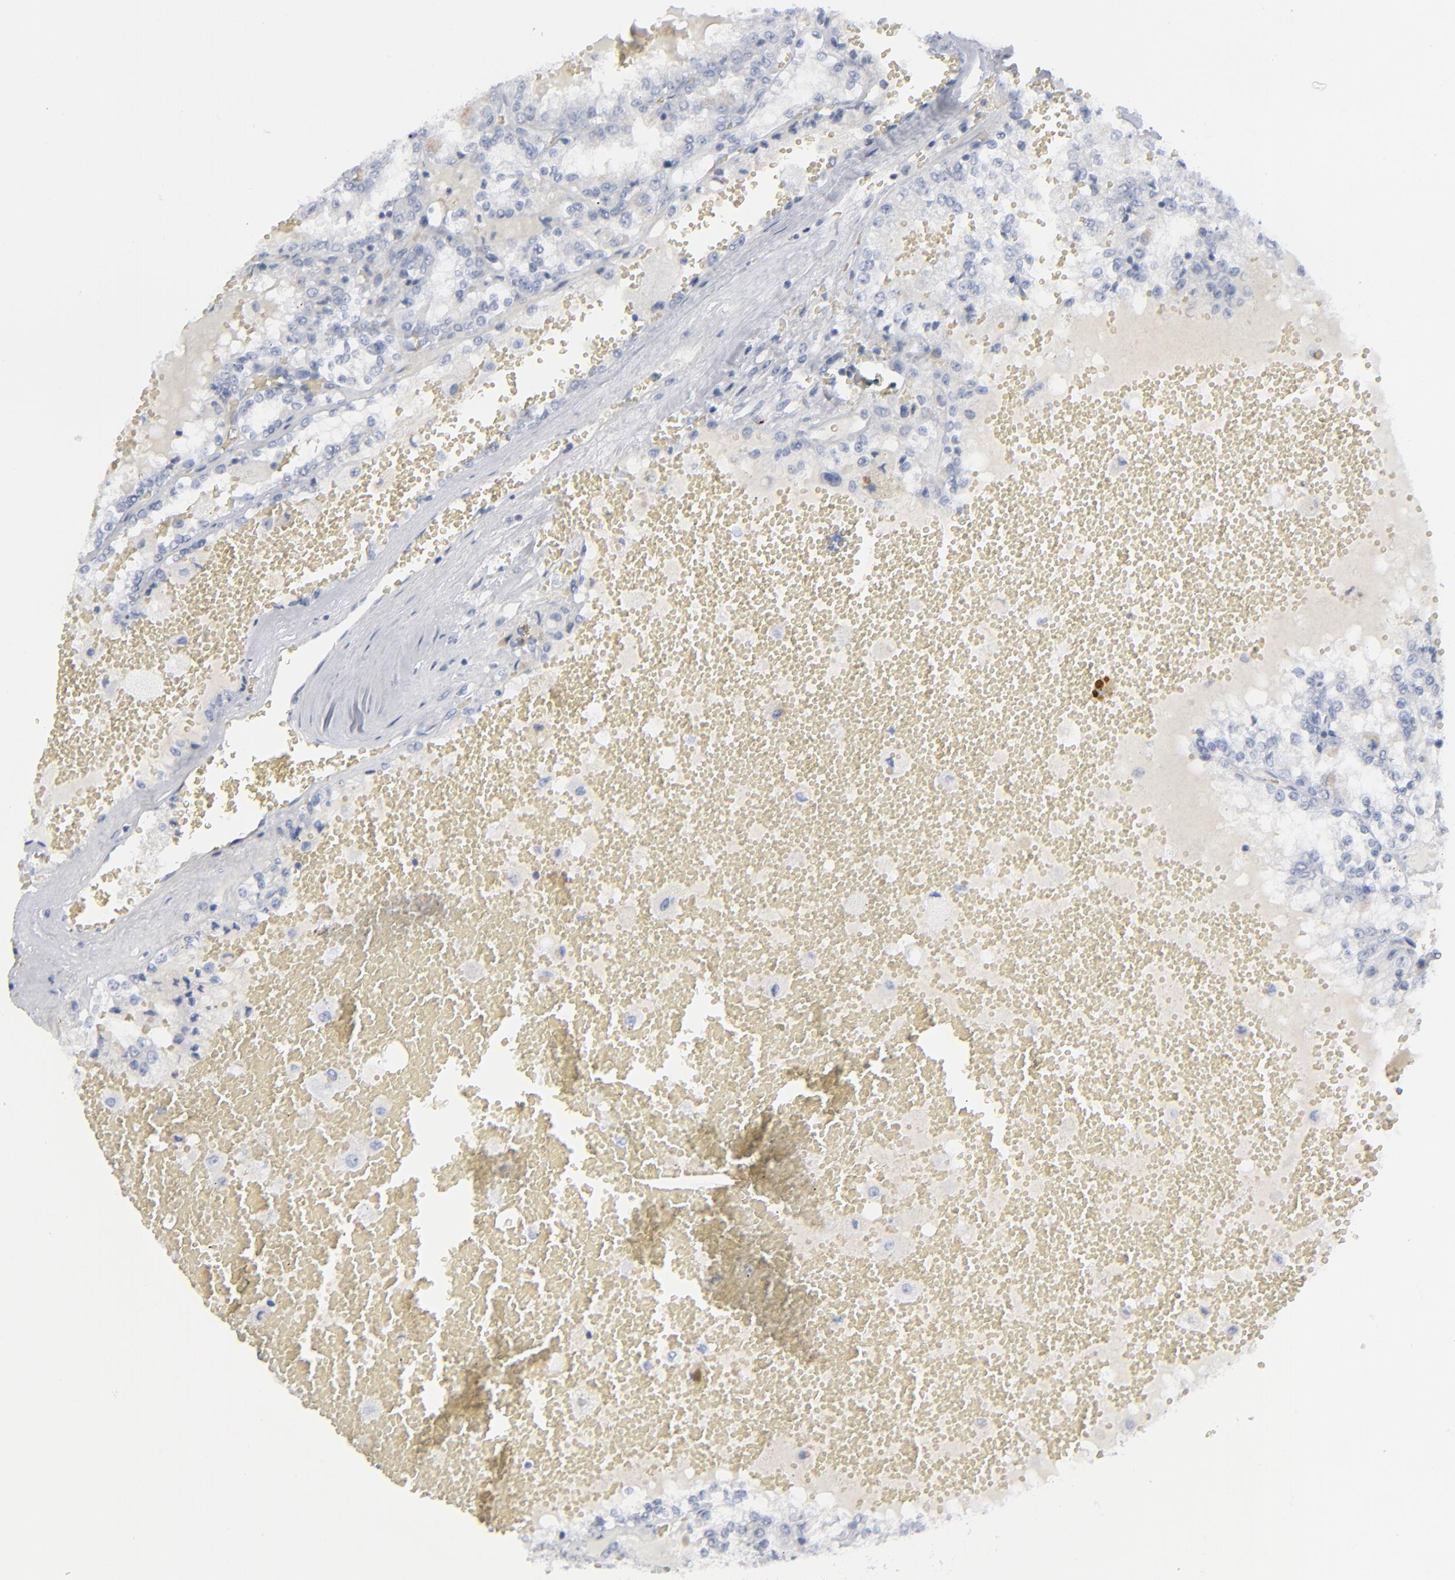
{"staining": {"intensity": "negative", "quantity": "none", "location": "none"}, "tissue": "renal cancer", "cell_type": "Tumor cells", "image_type": "cancer", "snomed": [{"axis": "morphology", "description": "Adenocarcinoma, NOS"}, {"axis": "topography", "description": "Kidney"}], "caption": "Tumor cells are negative for brown protein staining in renal cancer.", "gene": "MSLN", "patient": {"sex": "female", "age": 56}}